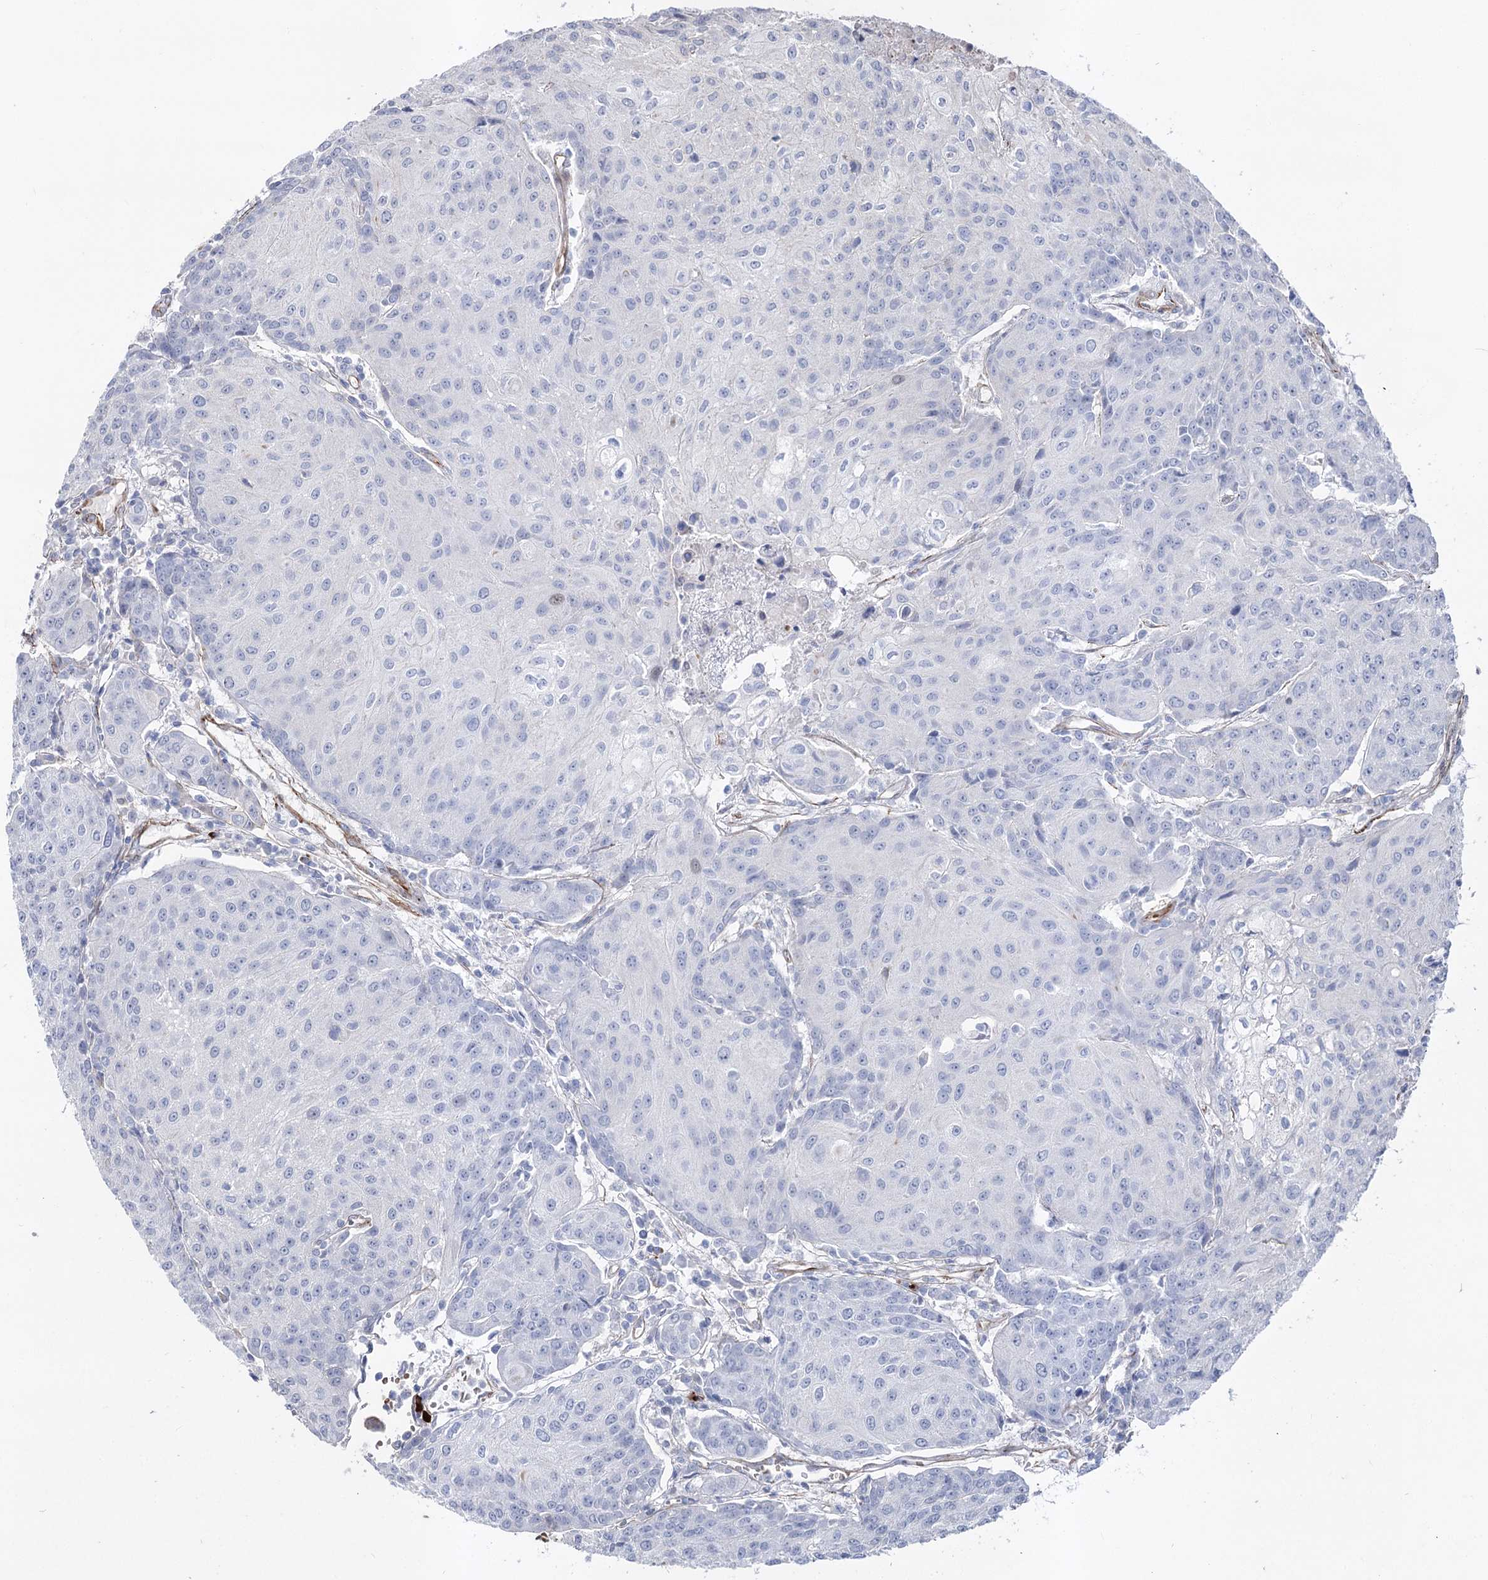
{"staining": {"intensity": "negative", "quantity": "none", "location": "none"}, "tissue": "urothelial cancer", "cell_type": "Tumor cells", "image_type": "cancer", "snomed": [{"axis": "morphology", "description": "Urothelial carcinoma, High grade"}, {"axis": "topography", "description": "Urinary bladder"}], "caption": "Immunohistochemical staining of high-grade urothelial carcinoma shows no significant expression in tumor cells.", "gene": "ARHGAP20", "patient": {"sex": "female", "age": 85}}